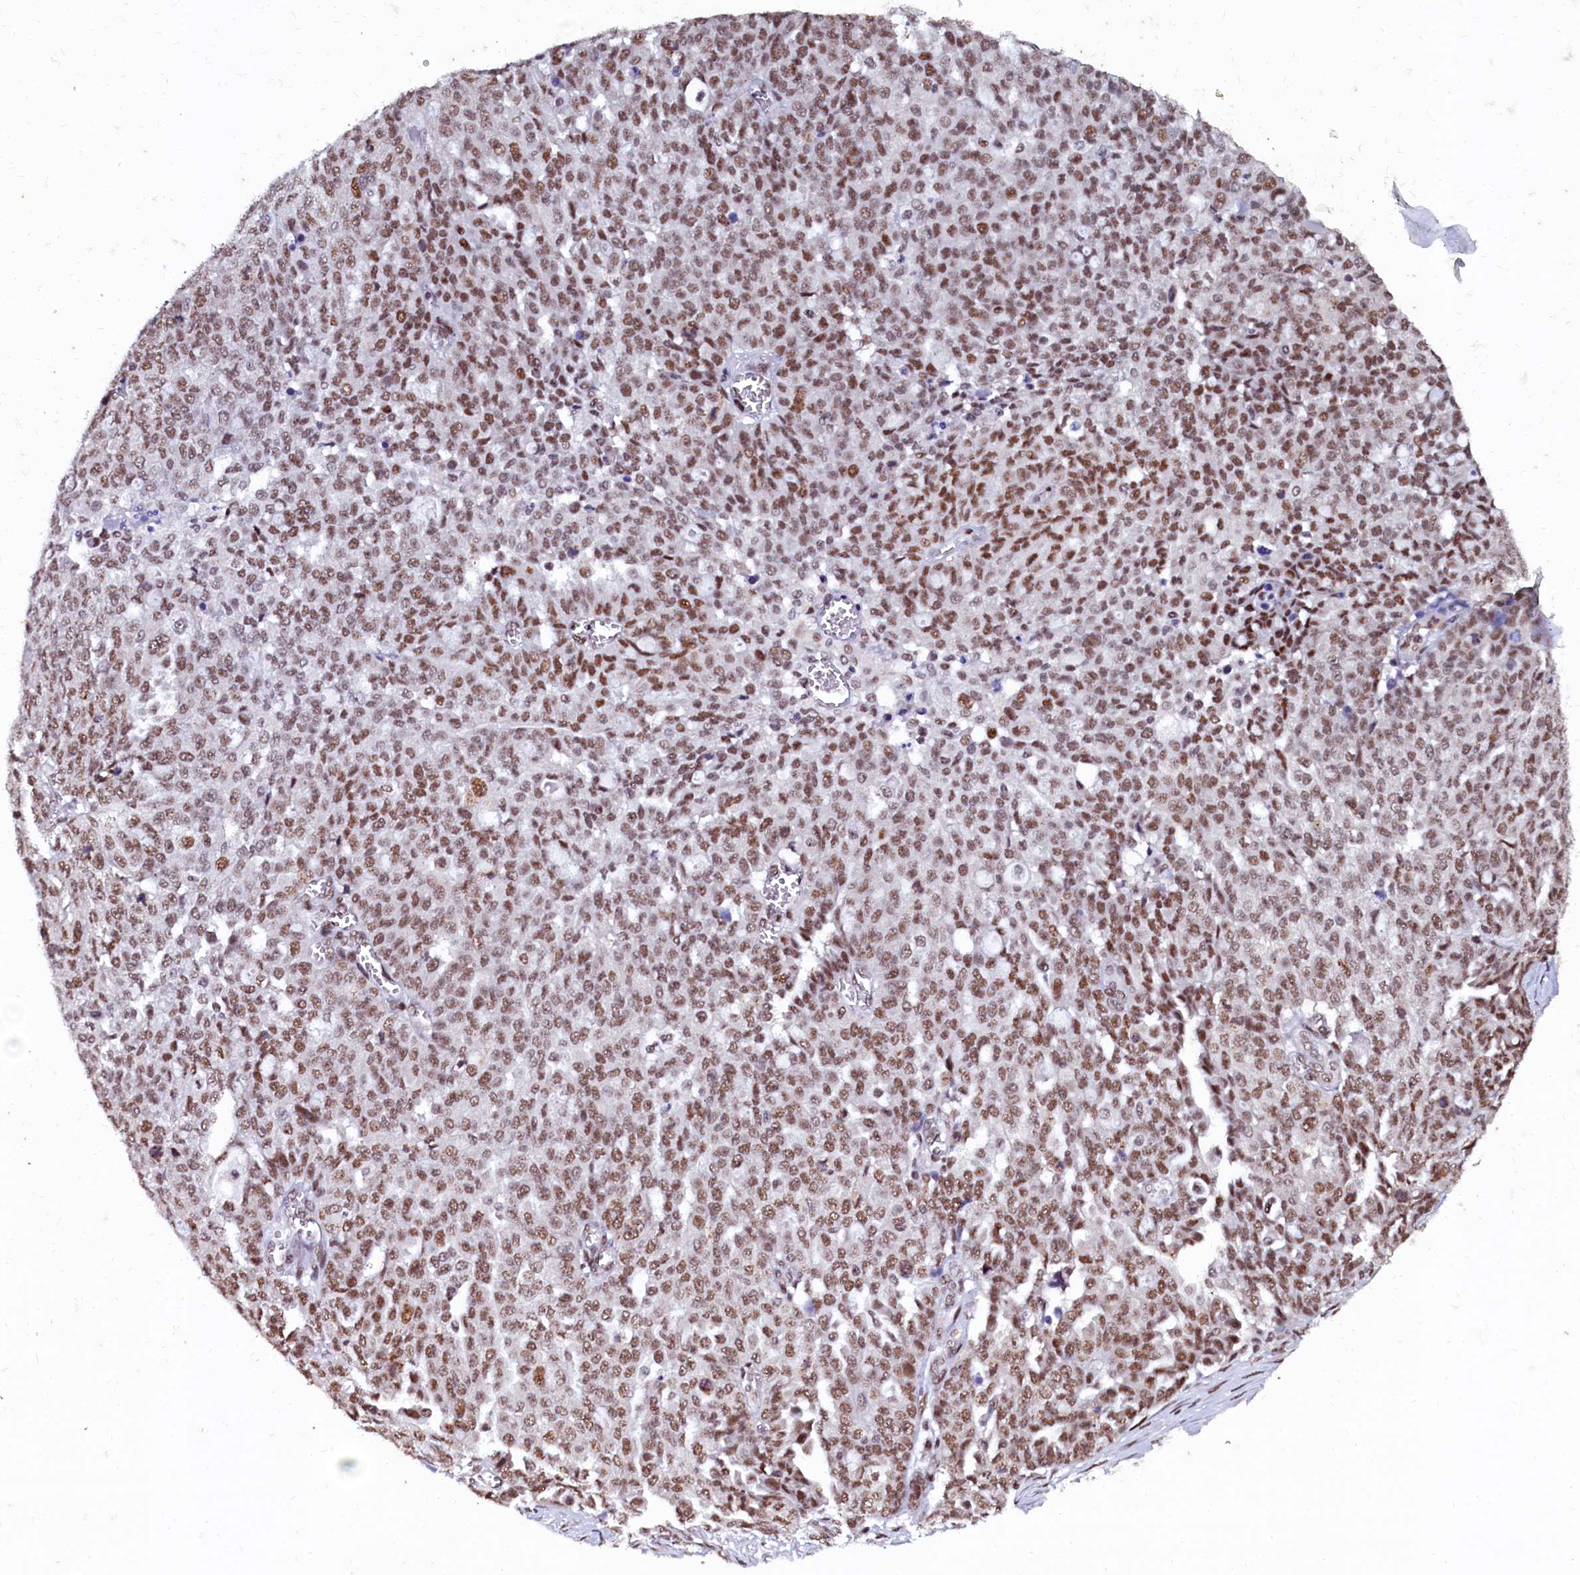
{"staining": {"intensity": "moderate", "quantity": ">75%", "location": "nuclear"}, "tissue": "ovarian cancer", "cell_type": "Tumor cells", "image_type": "cancer", "snomed": [{"axis": "morphology", "description": "Cystadenocarcinoma, serous, NOS"}, {"axis": "topography", "description": "Soft tissue"}, {"axis": "topography", "description": "Ovary"}], "caption": "Protein staining exhibits moderate nuclear staining in approximately >75% of tumor cells in serous cystadenocarcinoma (ovarian).", "gene": "CPSF7", "patient": {"sex": "female", "age": 57}}